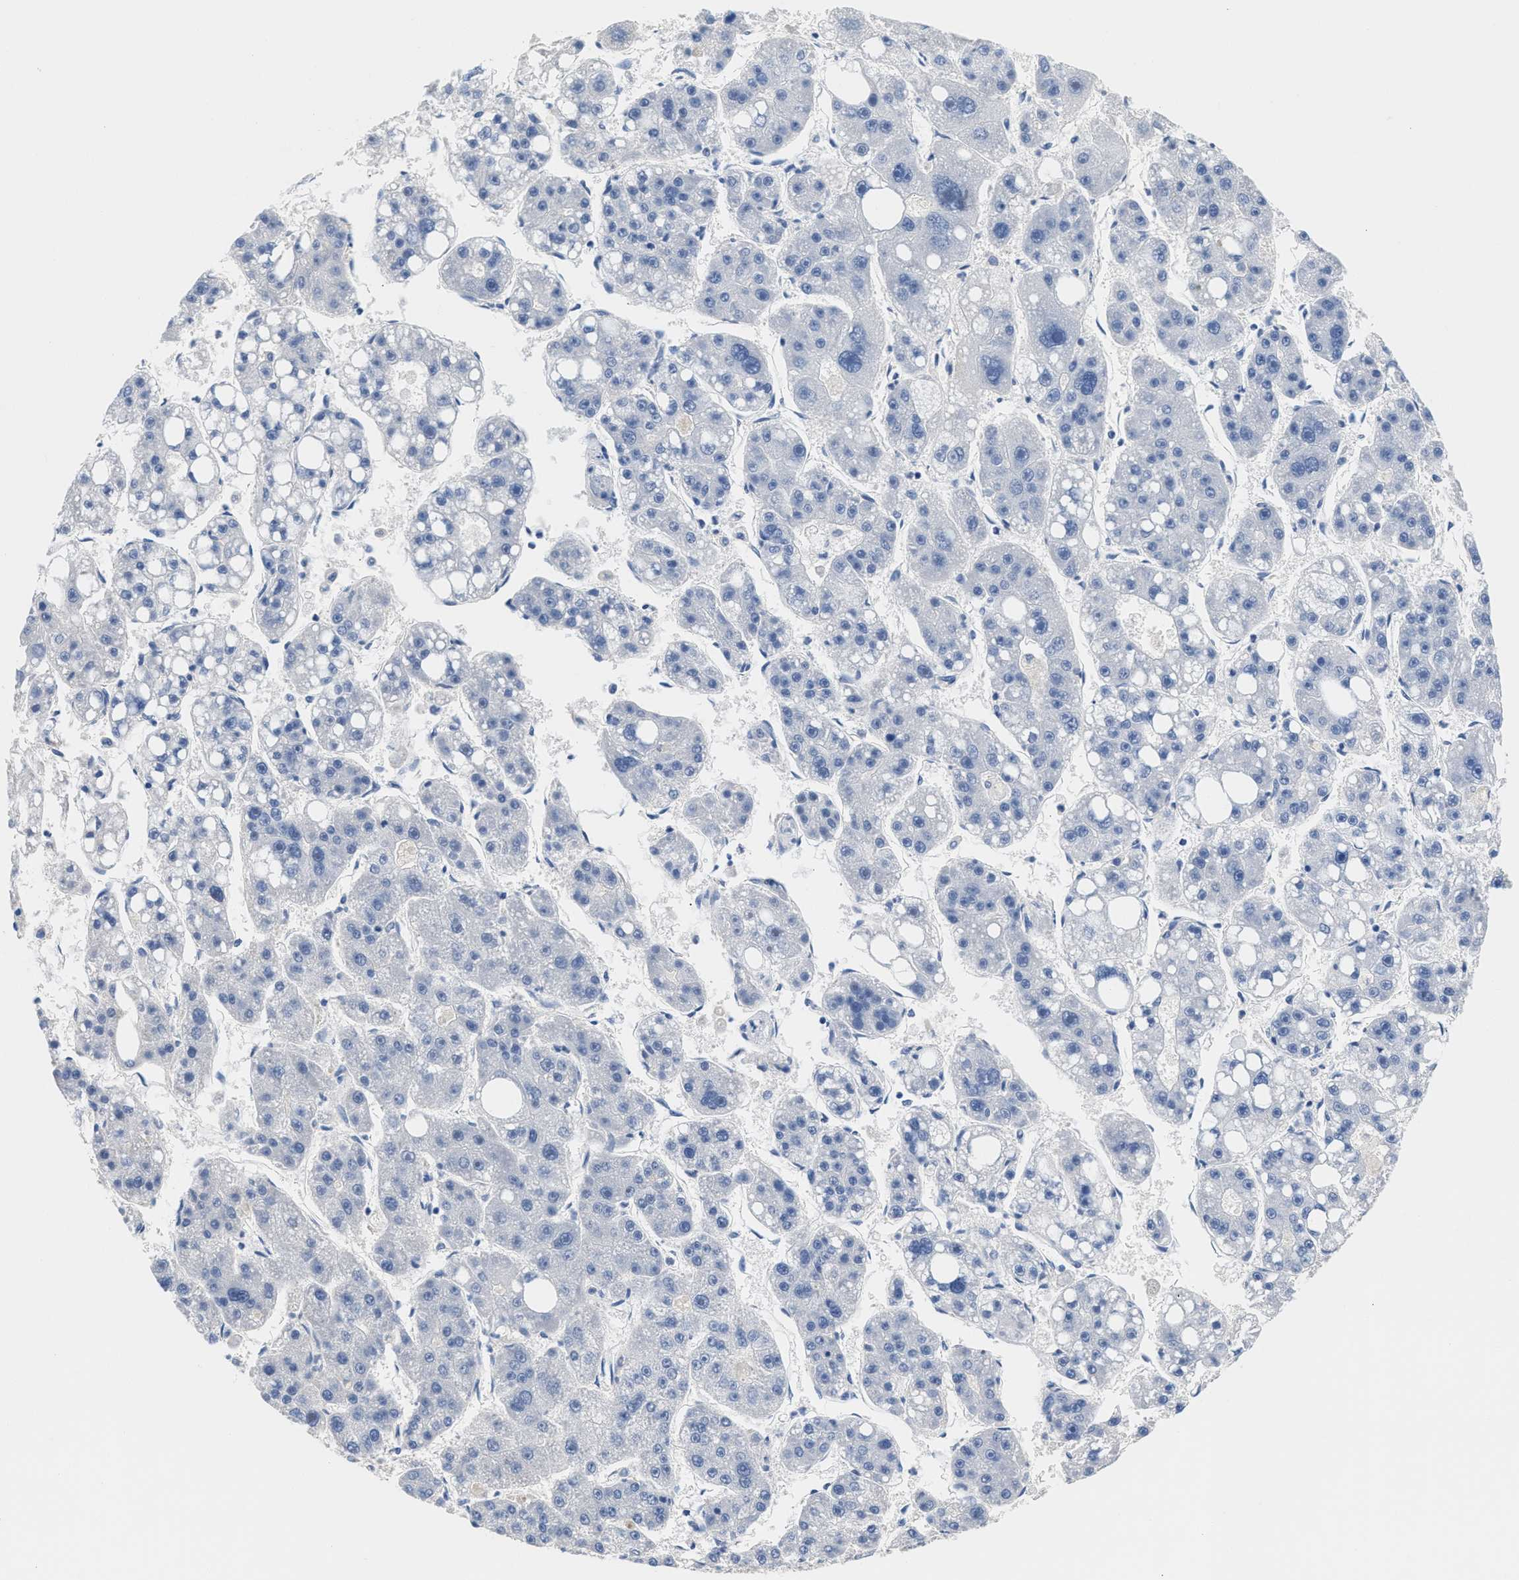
{"staining": {"intensity": "negative", "quantity": "none", "location": "none"}, "tissue": "liver cancer", "cell_type": "Tumor cells", "image_type": "cancer", "snomed": [{"axis": "morphology", "description": "Carcinoma, Hepatocellular, NOS"}, {"axis": "topography", "description": "Liver"}], "caption": "High magnification brightfield microscopy of liver cancer (hepatocellular carcinoma) stained with DAB (brown) and counterstained with hematoxylin (blue): tumor cells show no significant staining. (Brightfield microscopy of DAB immunohistochemistry at high magnification).", "gene": "SLFN13", "patient": {"sex": "female", "age": 61}}